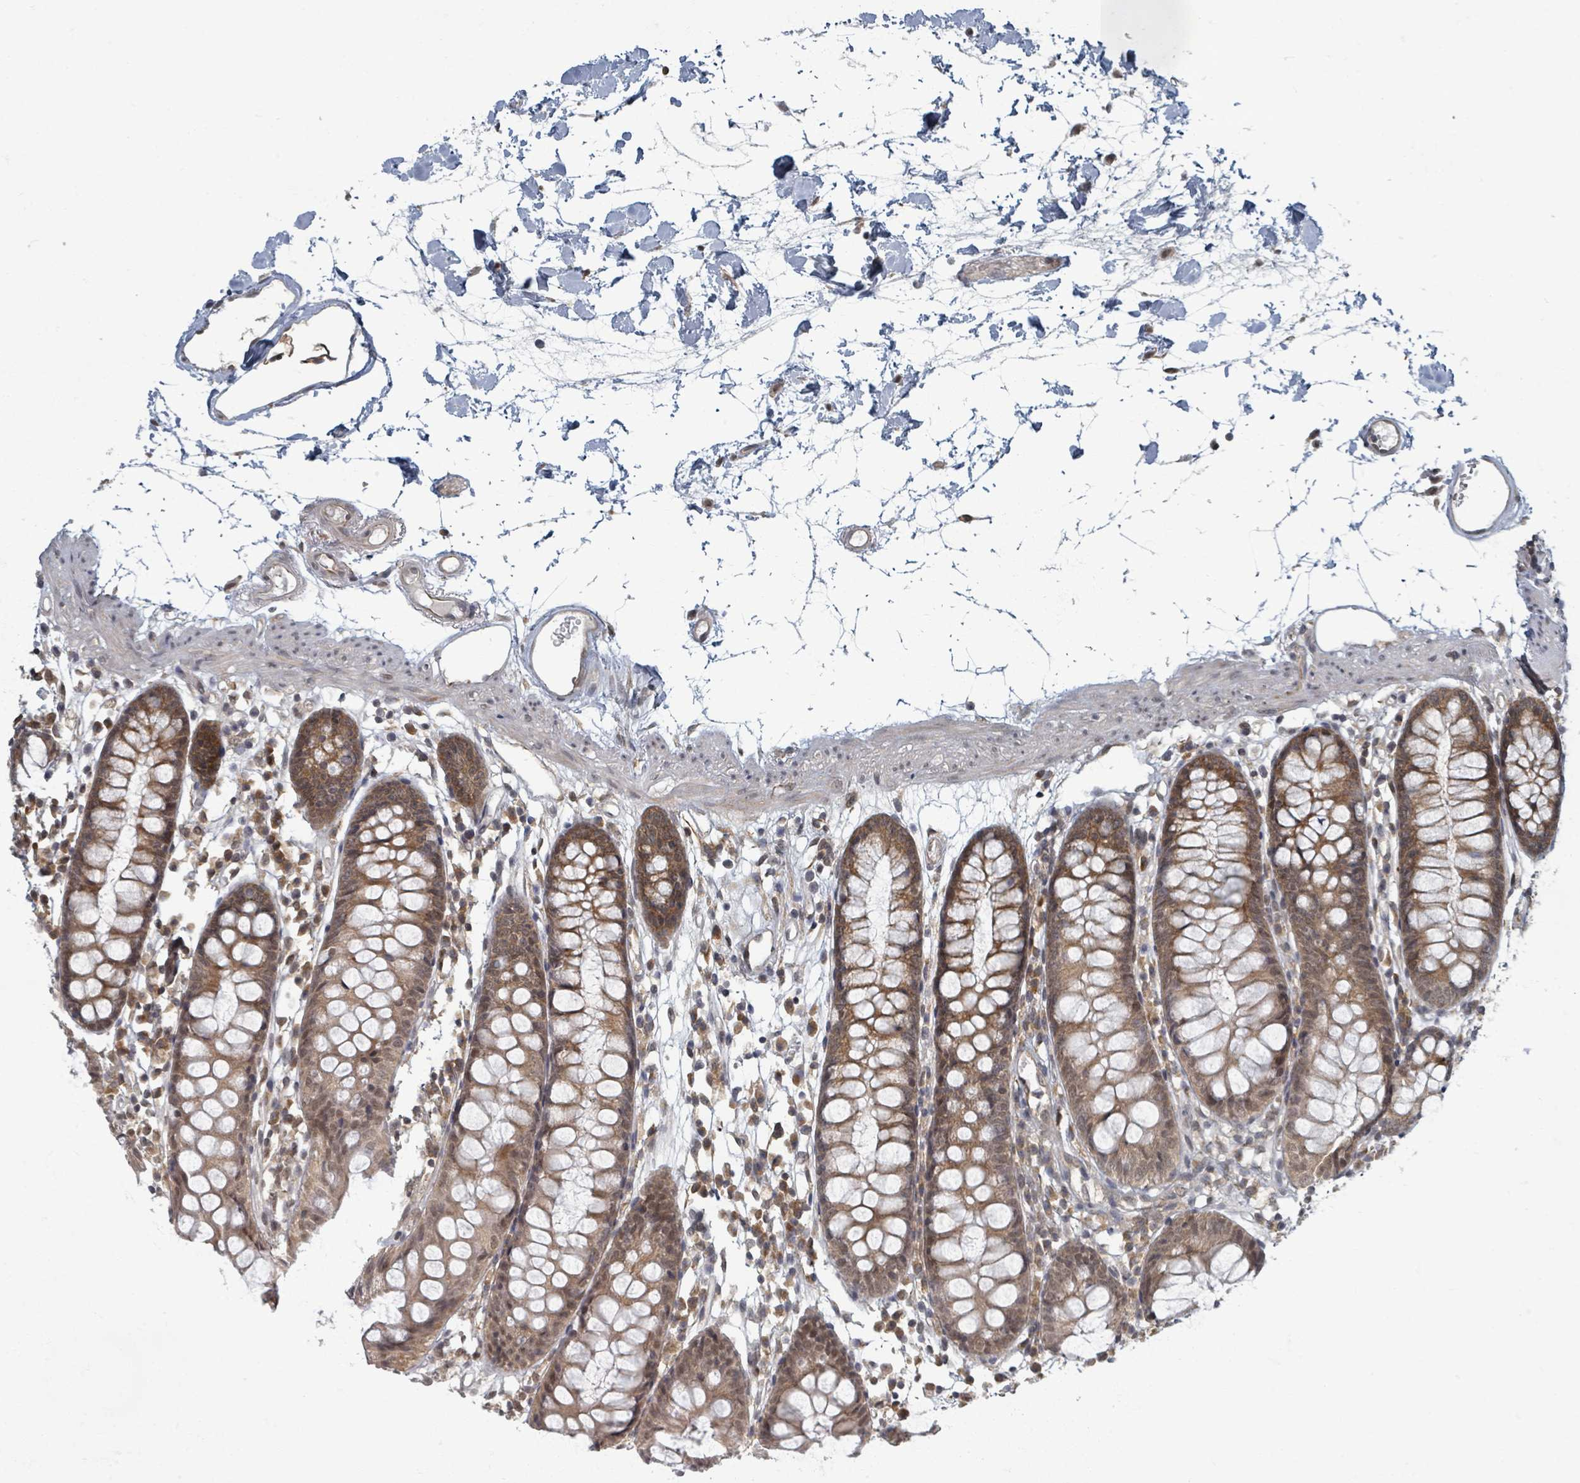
{"staining": {"intensity": "moderate", "quantity": ">75%", "location": "cytoplasmic/membranous,nuclear"}, "tissue": "colon", "cell_type": "Endothelial cells", "image_type": "normal", "snomed": [{"axis": "morphology", "description": "Normal tissue, NOS"}, {"axis": "topography", "description": "Colon"}], "caption": "Protein staining of normal colon shows moderate cytoplasmic/membranous,nuclear expression in about >75% of endothelial cells. (Stains: DAB in brown, nuclei in blue, Microscopy: brightfield microscopy at high magnification).", "gene": "INTS15", "patient": {"sex": "female", "age": 82}}